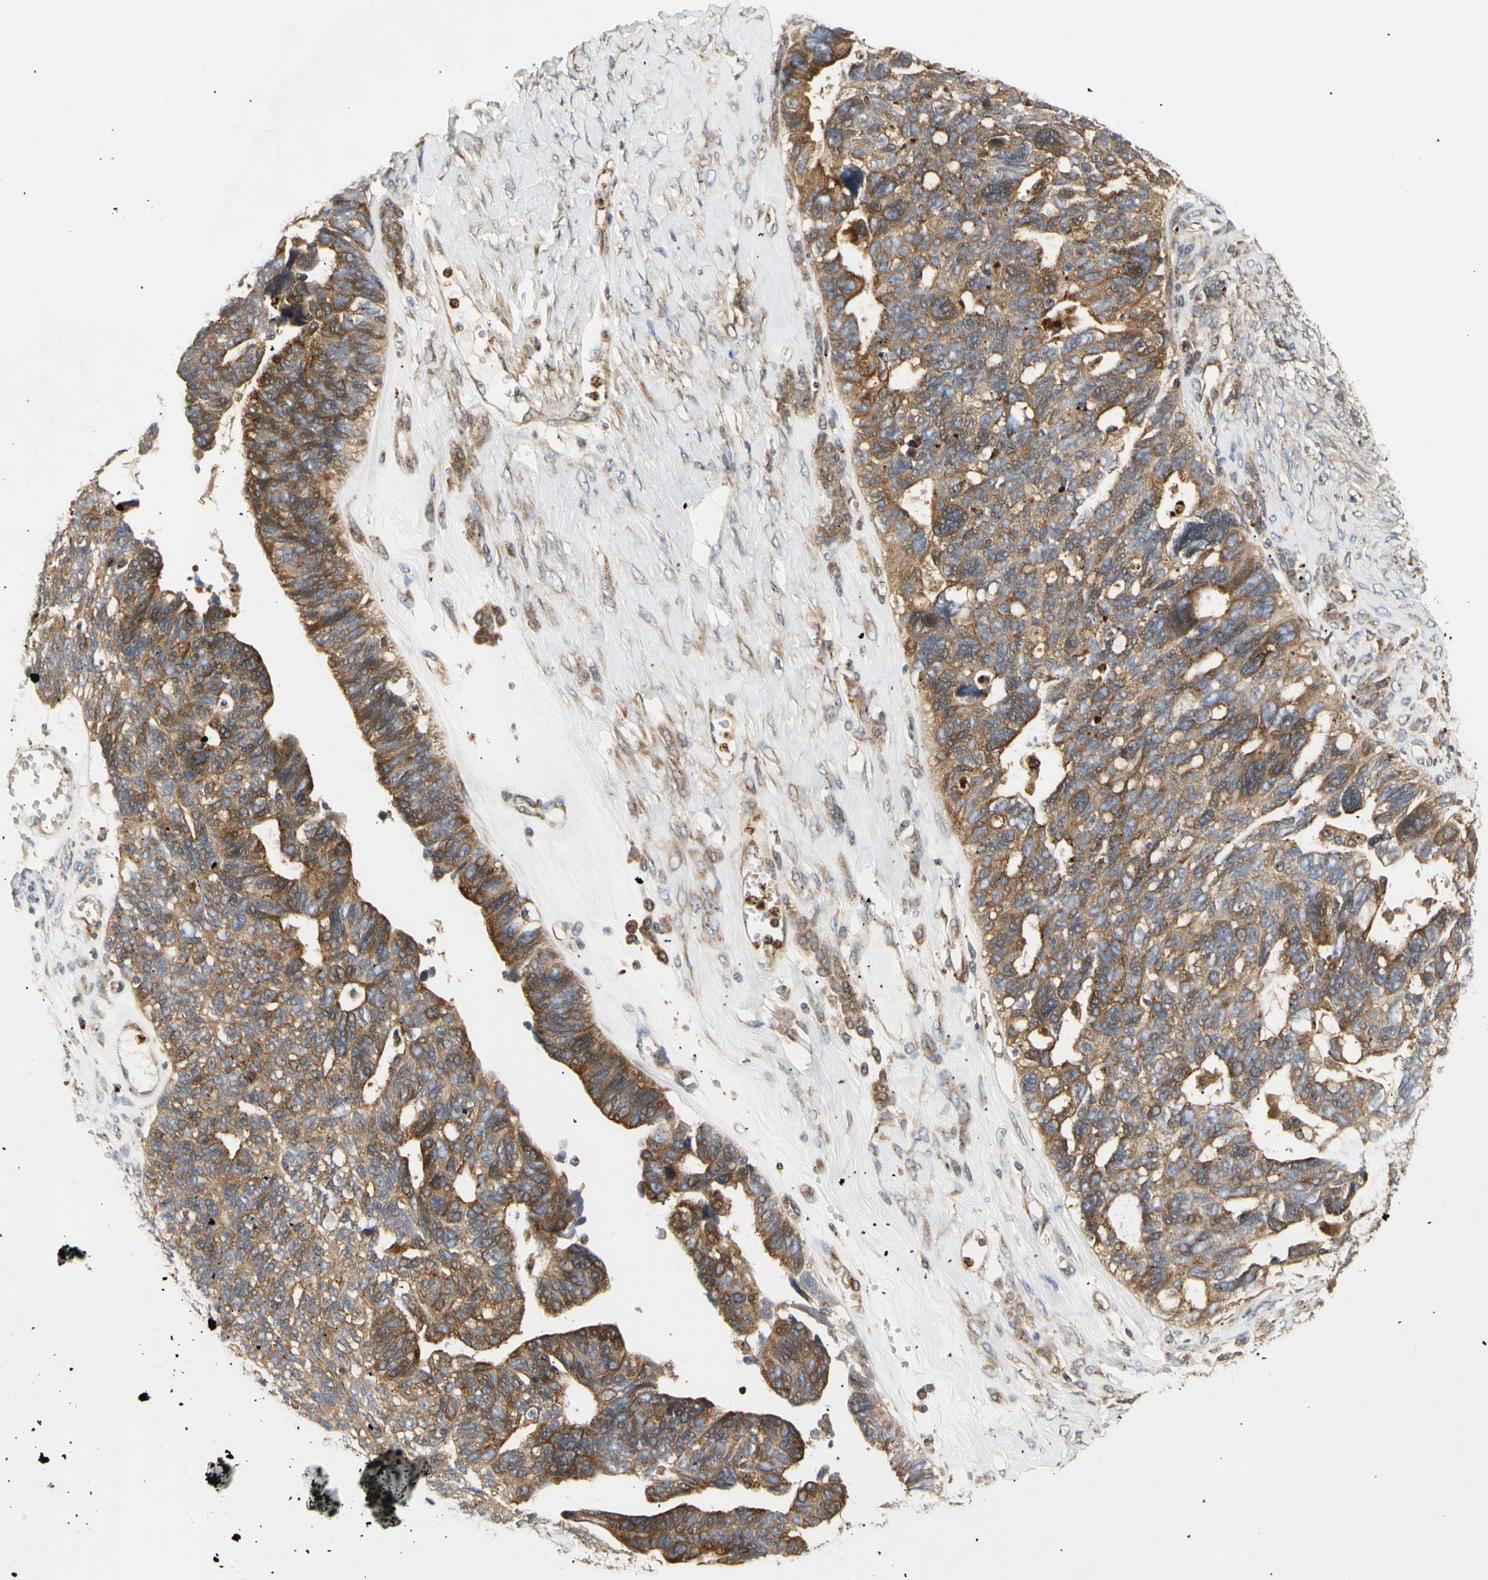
{"staining": {"intensity": "moderate", "quantity": ">75%", "location": "cytoplasmic/membranous"}, "tissue": "ovarian cancer", "cell_type": "Tumor cells", "image_type": "cancer", "snomed": [{"axis": "morphology", "description": "Cystadenocarcinoma, serous, NOS"}, {"axis": "topography", "description": "Ovary"}], "caption": "High-magnification brightfield microscopy of ovarian serous cystadenocarcinoma stained with DAB (3,3'-diaminobenzidine) (brown) and counterstained with hematoxylin (blue). tumor cells exhibit moderate cytoplasmic/membranous positivity is present in approximately>75% of cells.", "gene": "TUBG2", "patient": {"sex": "female", "age": 79}}